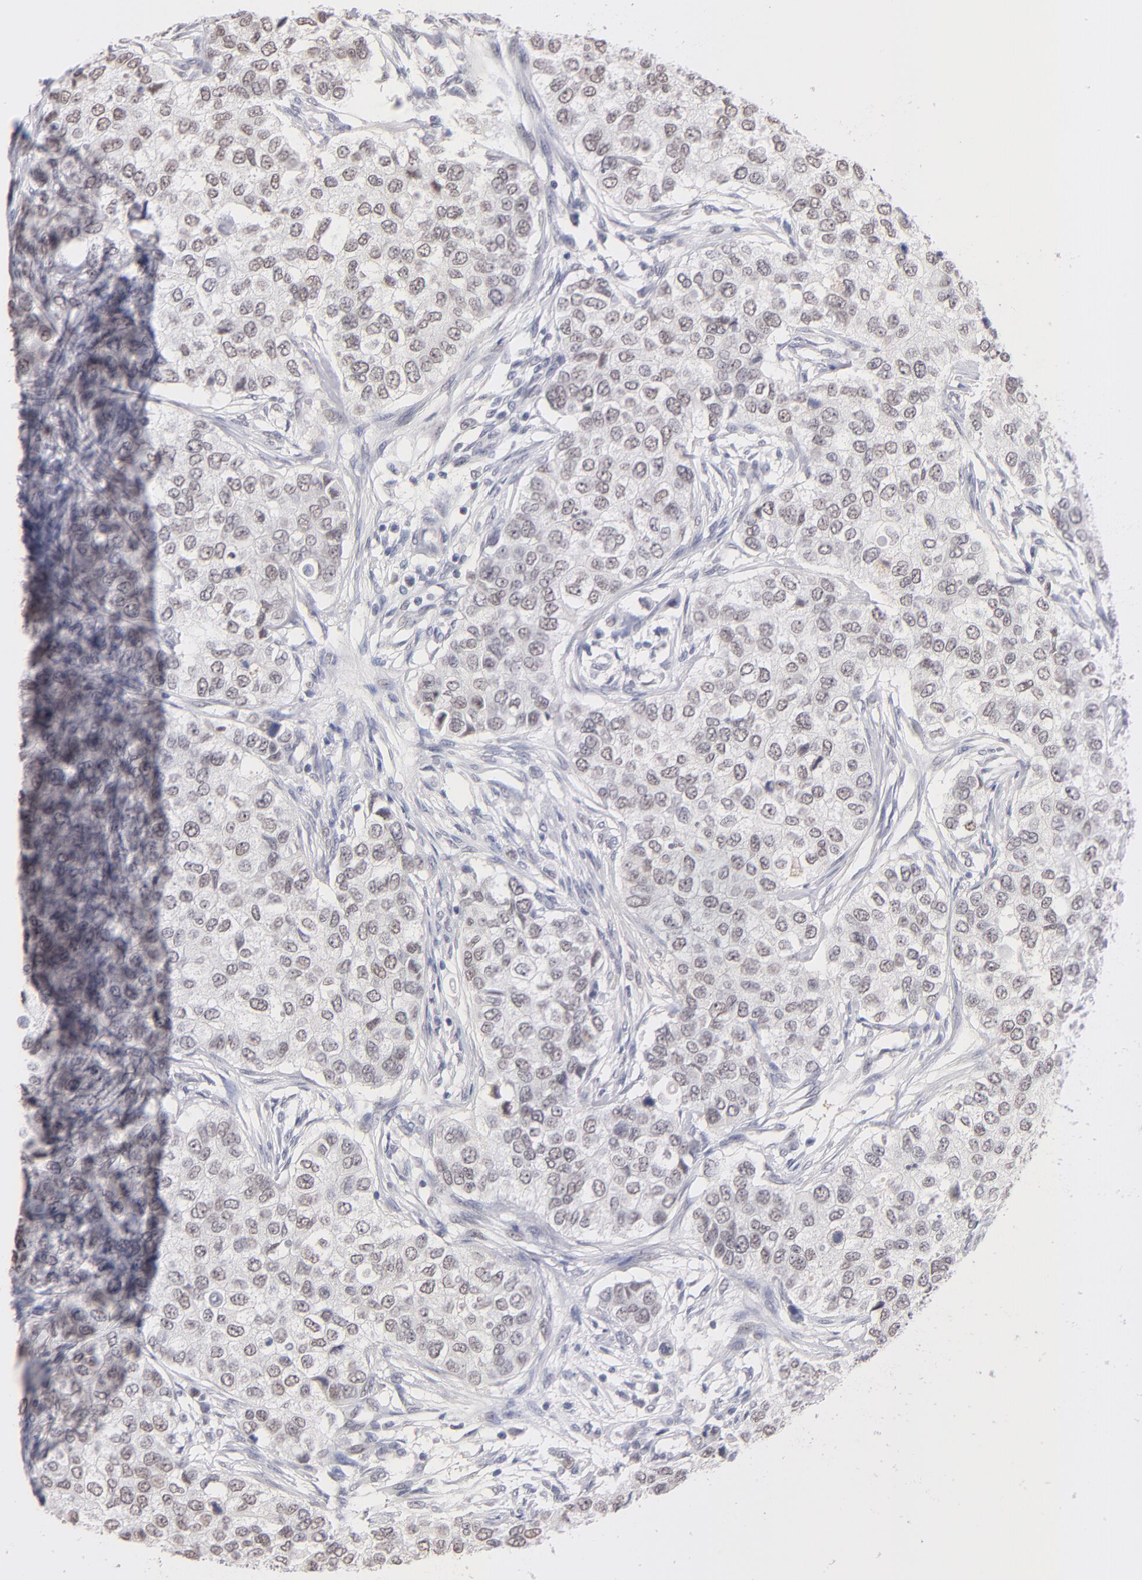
{"staining": {"intensity": "weak", "quantity": ">75%", "location": "nuclear"}, "tissue": "breast cancer", "cell_type": "Tumor cells", "image_type": "cancer", "snomed": [{"axis": "morphology", "description": "Normal tissue, NOS"}, {"axis": "morphology", "description": "Duct carcinoma"}, {"axis": "topography", "description": "Breast"}], "caption": "Human breast cancer (infiltrating ductal carcinoma) stained with a brown dye displays weak nuclear positive expression in about >75% of tumor cells.", "gene": "TEX11", "patient": {"sex": "female", "age": 49}}